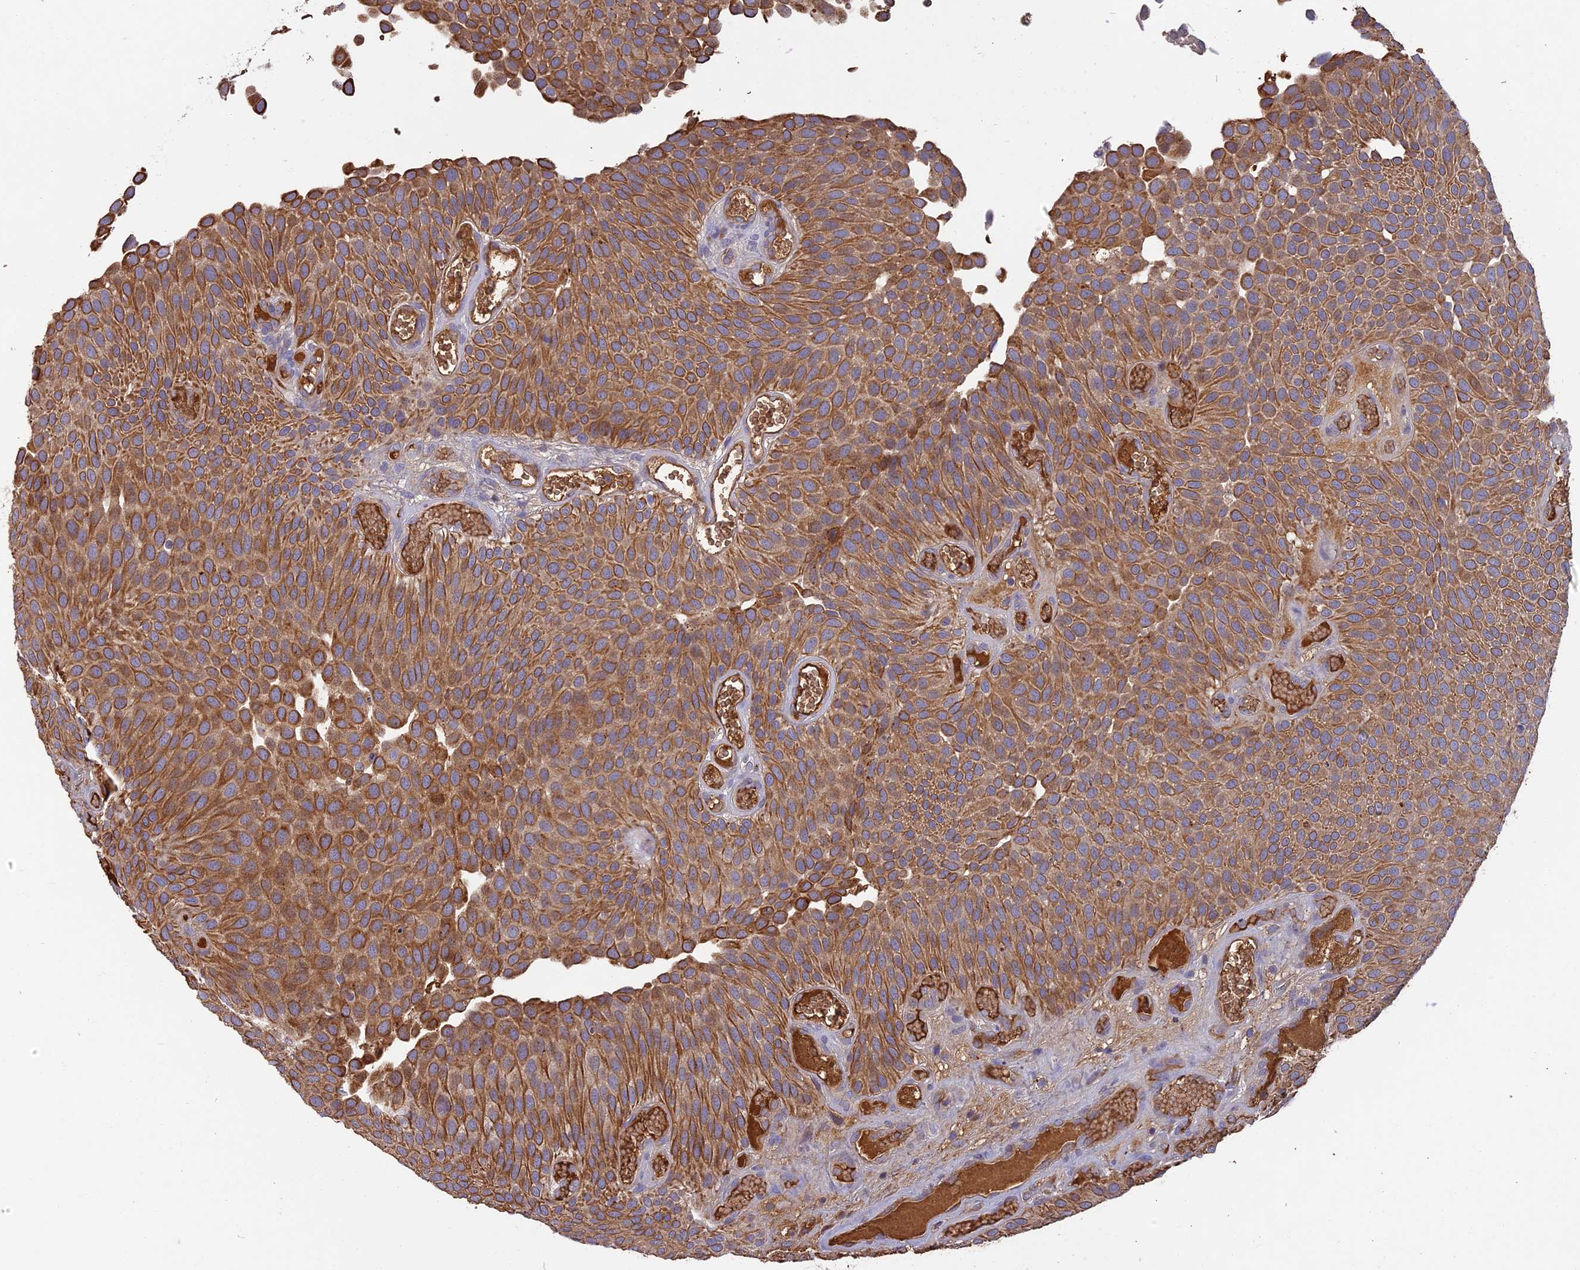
{"staining": {"intensity": "strong", "quantity": ">75%", "location": "cytoplasmic/membranous"}, "tissue": "urothelial cancer", "cell_type": "Tumor cells", "image_type": "cancer", "snomed": [{"axis": "morphology", "description": "Urothelial carcinoma, Low grade"}, {"axis": "topography", "description": "Urinary bladder"}], "caption": "Immunohistochemistry (IHC) of urothelial cancer reveals high levels of strong cytoplasmic/membranous staining in about >75% of tumor cells. (DAB (3,3'-diaminobenzidine) IHC, brown staining for protein, blue staining for nuclei).", "gene": "ERMAP", "patient": {"sex": "male", "age": 89}}